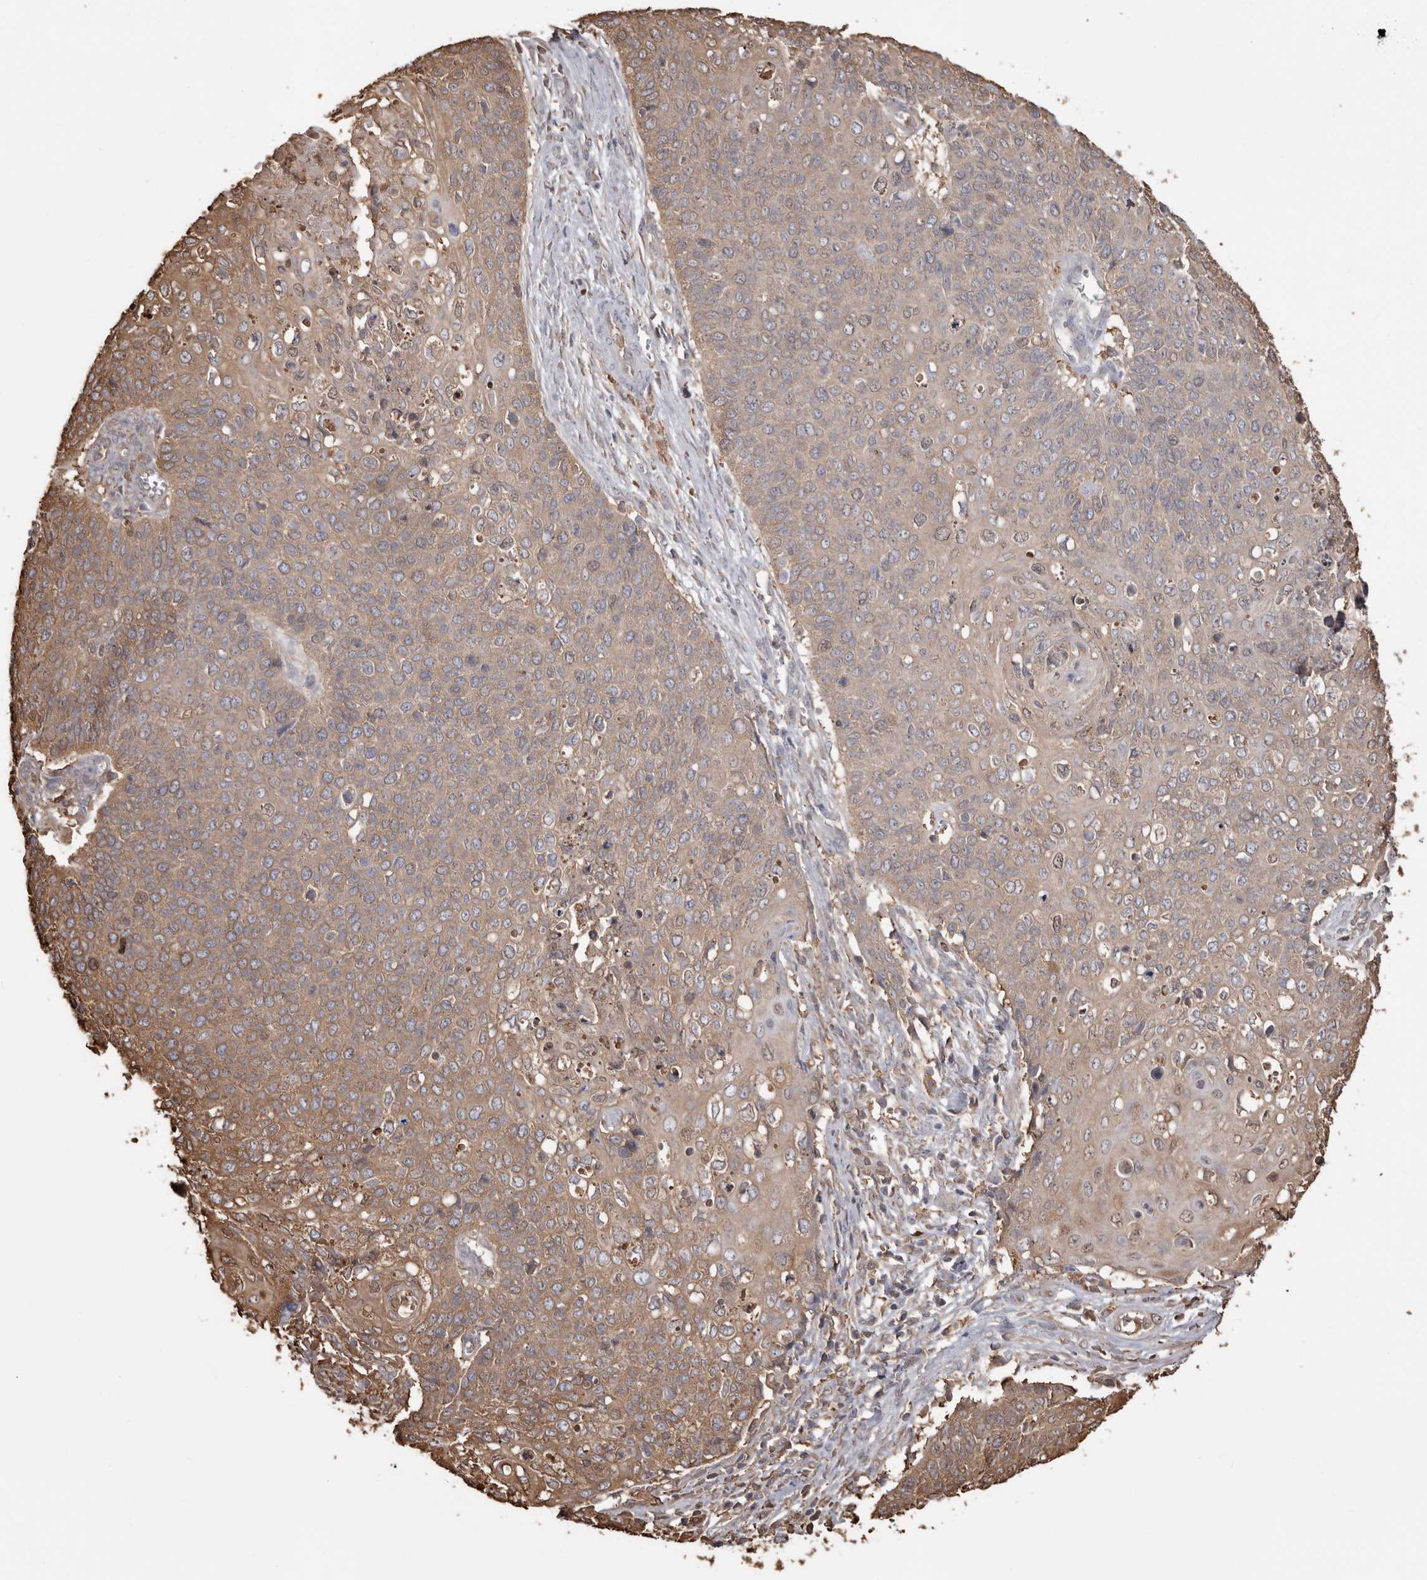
{"staining": {"intensity": "moderate", "quantity": ">75%", "location": "cytoplasmic/membranous"}, "tissue": "cervical cancer", "cell_type": "Tumor cells", "image_type": "cancer", "snomed": [{"axis": "morphology", "description": "Squamous cell carcinoma, NOS"}, {"axis": "topography", "description": "Cervix"}], "caption": "A medium amount of moderate cytoplasmic/membranous expression is present in approximately >75% of tumor cells in cervical cancer tissue. (DAB = brown stain, brightfield microscopy at high magnification).", "gene": "PKM", "patient": {"sex": "female", "age": 39}}